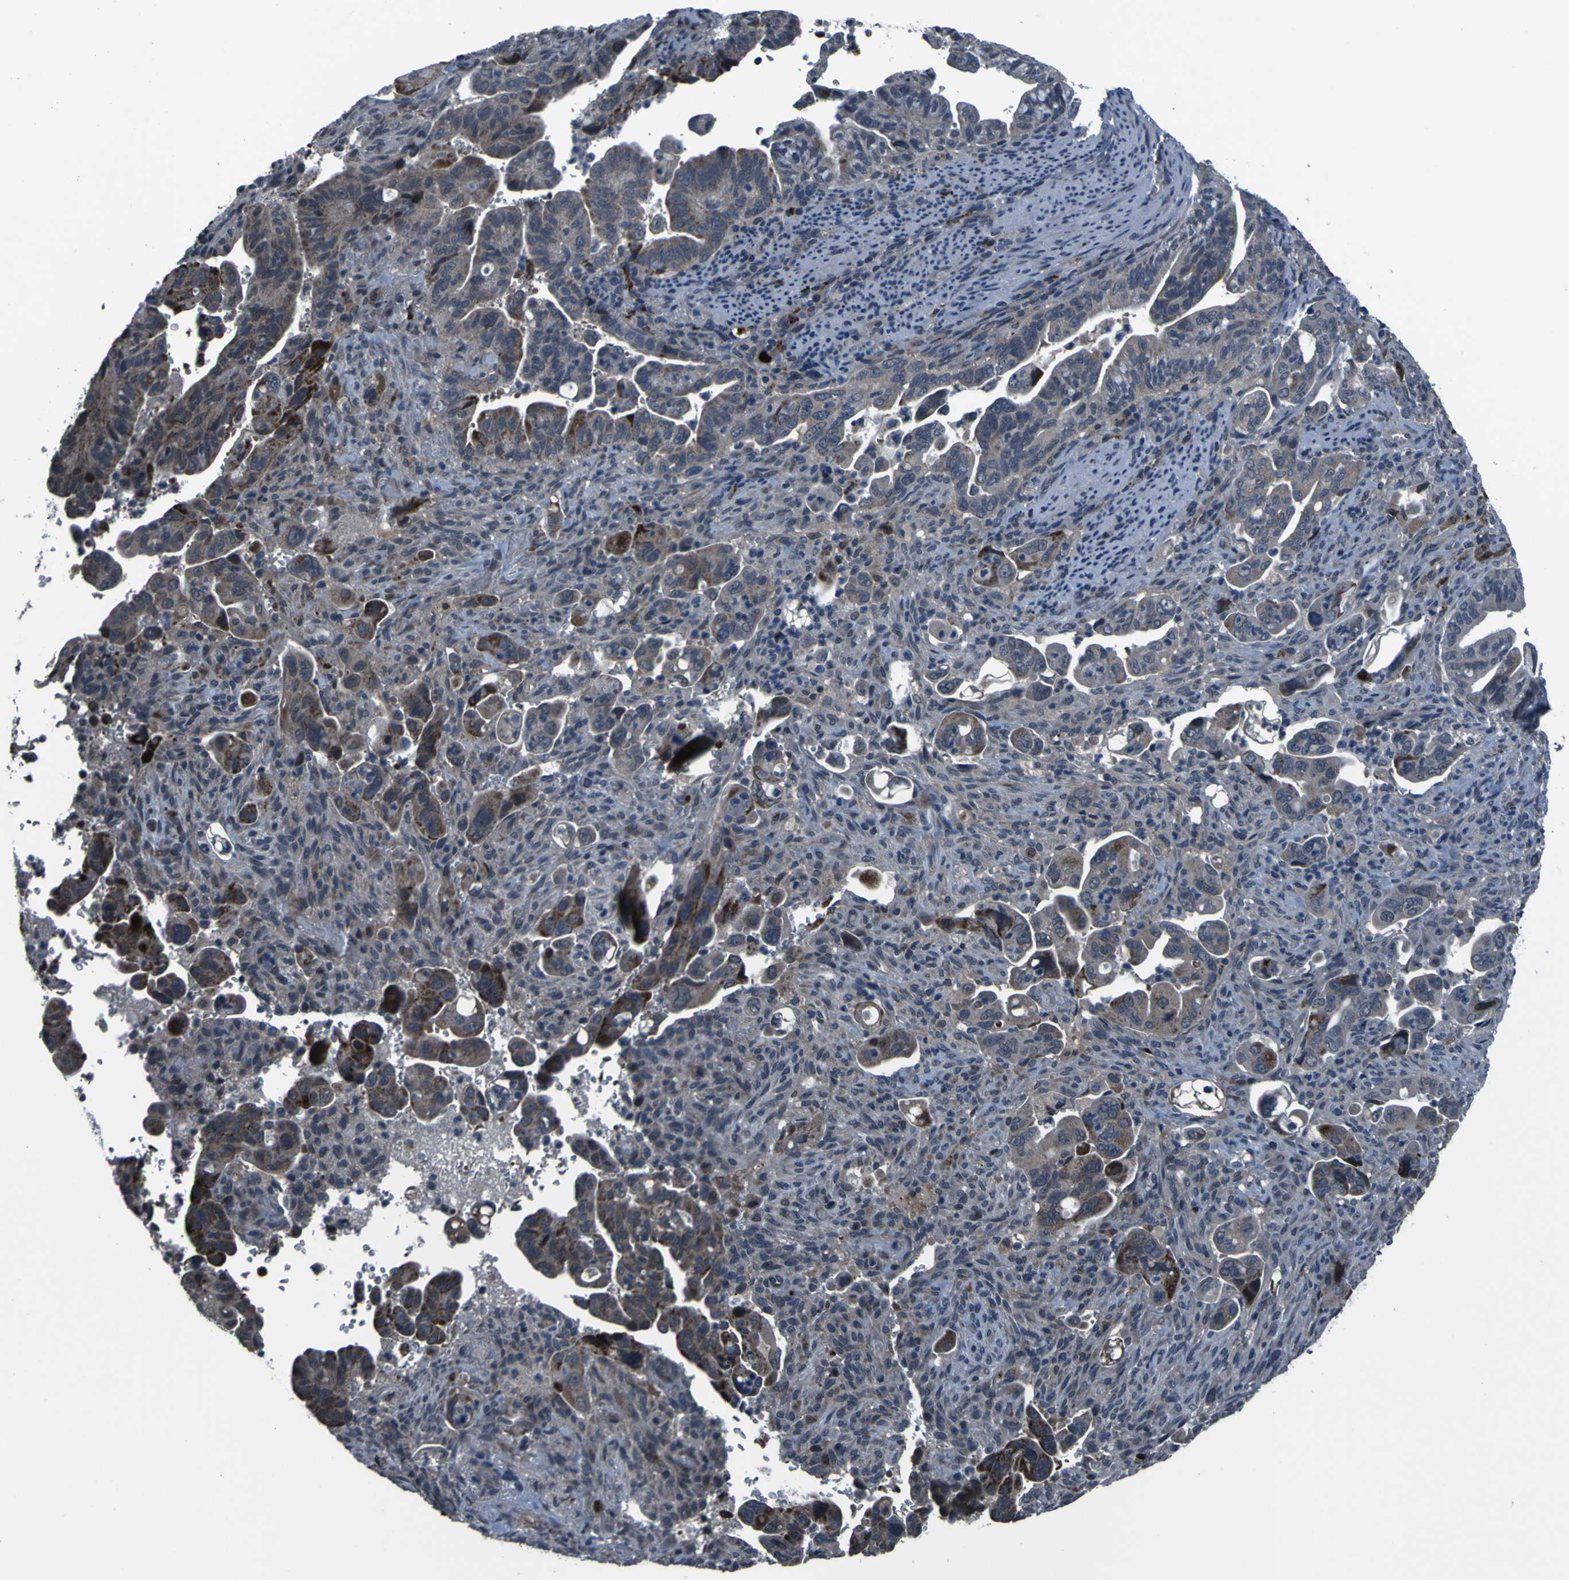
{"staining": {"intensity": "moderate", "quantity": "25%-75%", "location": "cytoplasmic/membranous"}, "tissue": "pancreatic cancer", "cell_type": "Tumor cells", "image_type": "cancer", "snomed": [{"axis": "morphology", "description": "Adenocarcinoma, NOS"}, {"axis": "topography", "description": "Pancreas"}], "caption": "Moderate cytoplasmic/membranous expression for a protein is present in about 25%-75% of tumor cells of adenocarcinoma (pancreatic) using IHC.", "gene": "OSTM1", "patient": {"sex": "male", "age": 70}}